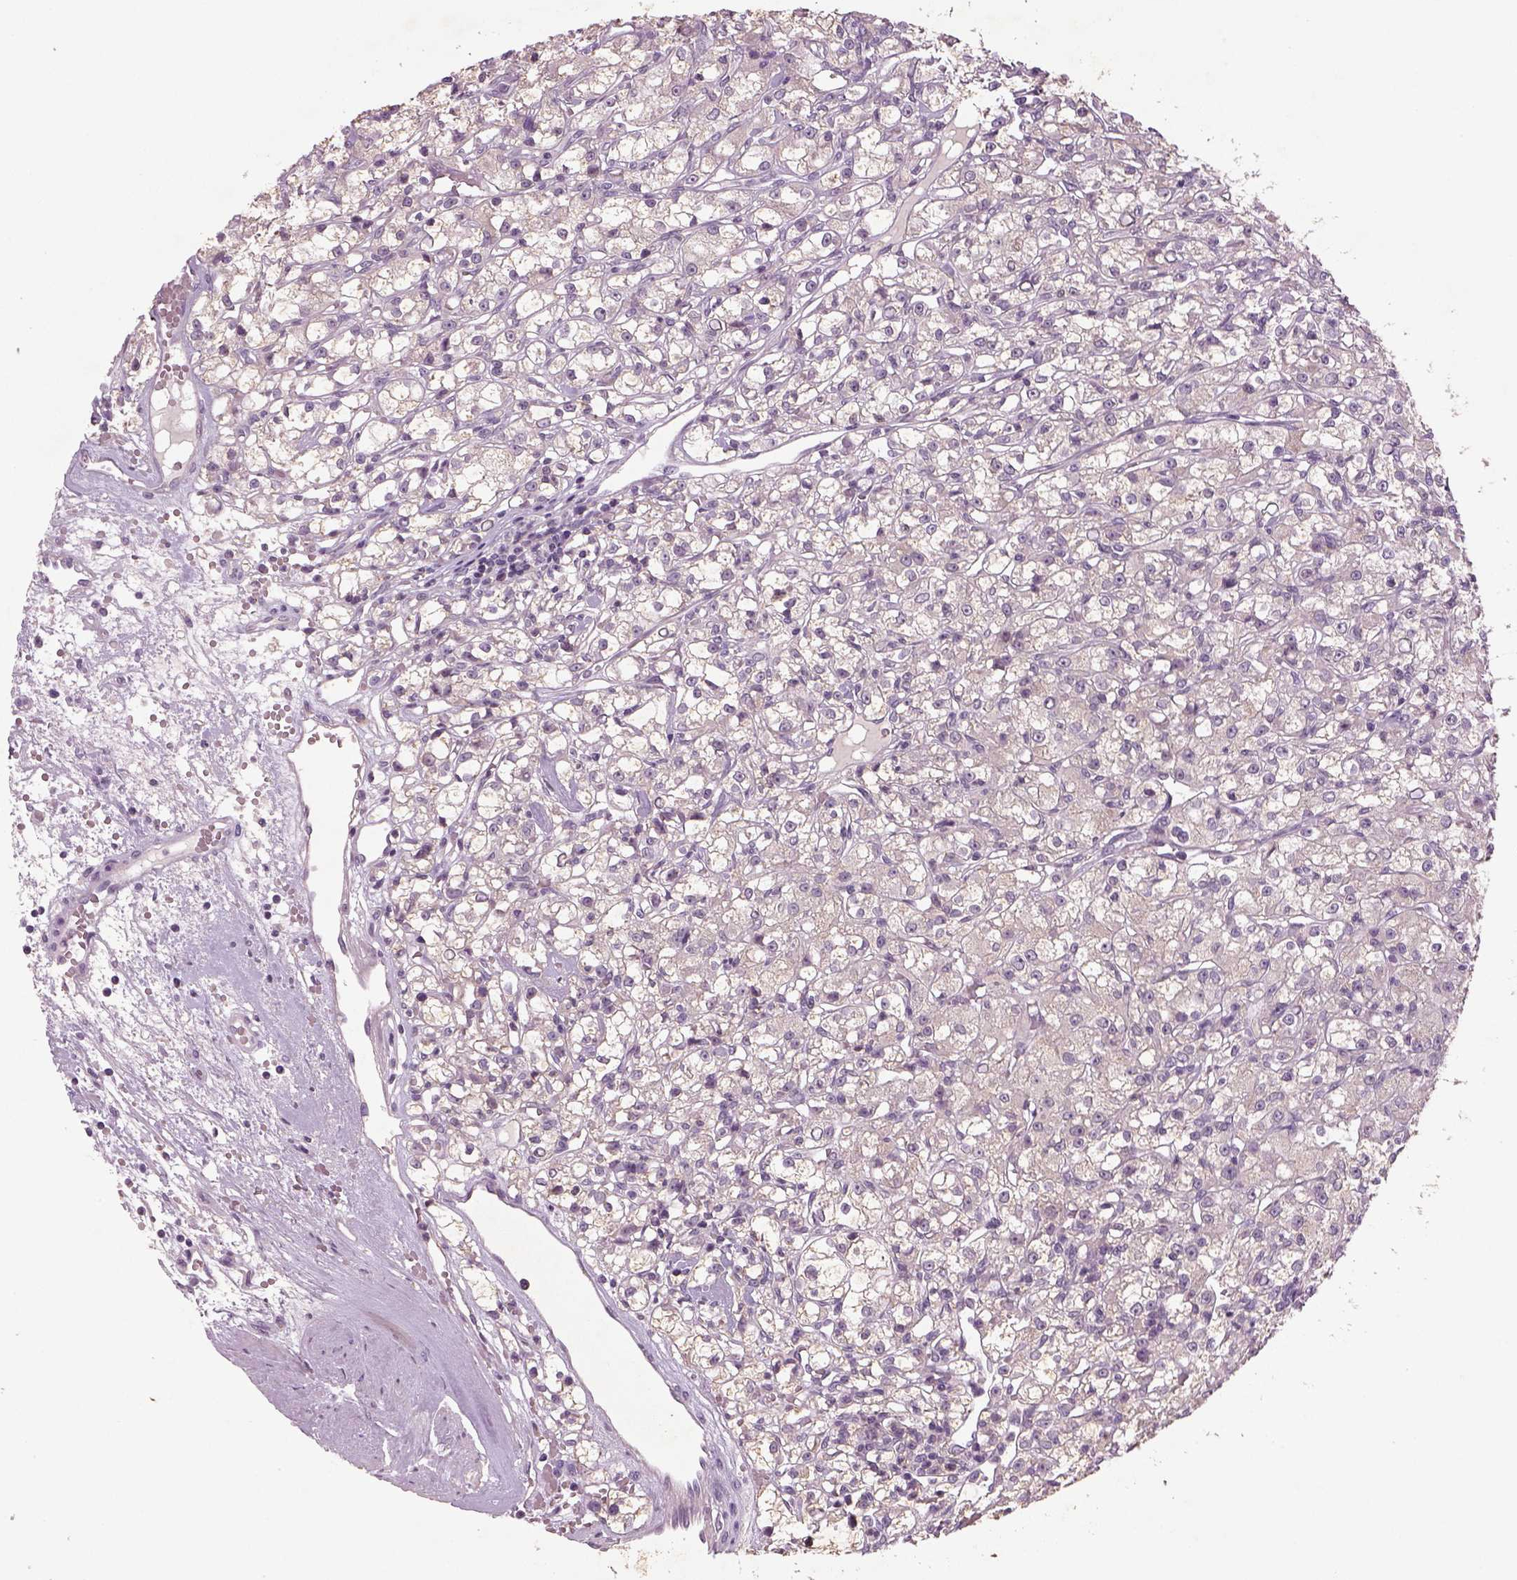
{"staining": {"intensity": "negative", "quantity": "none", "location": "none"}, "tissue": "renal cancer", "cell_type": "Tumor cells", "image_type": "cancer", "snomed": [{"axis": "morphology", "description": "Adenocarcinoma, NOS"}, {"axis": "topography", "description": "Kidney"}], "caption": "Human renal adenocarcinoma stained for a protein using IHC displays no positivity in tumor cells.", "gene": "GDNF", "patient": {"sex": "female", "age": 59}}